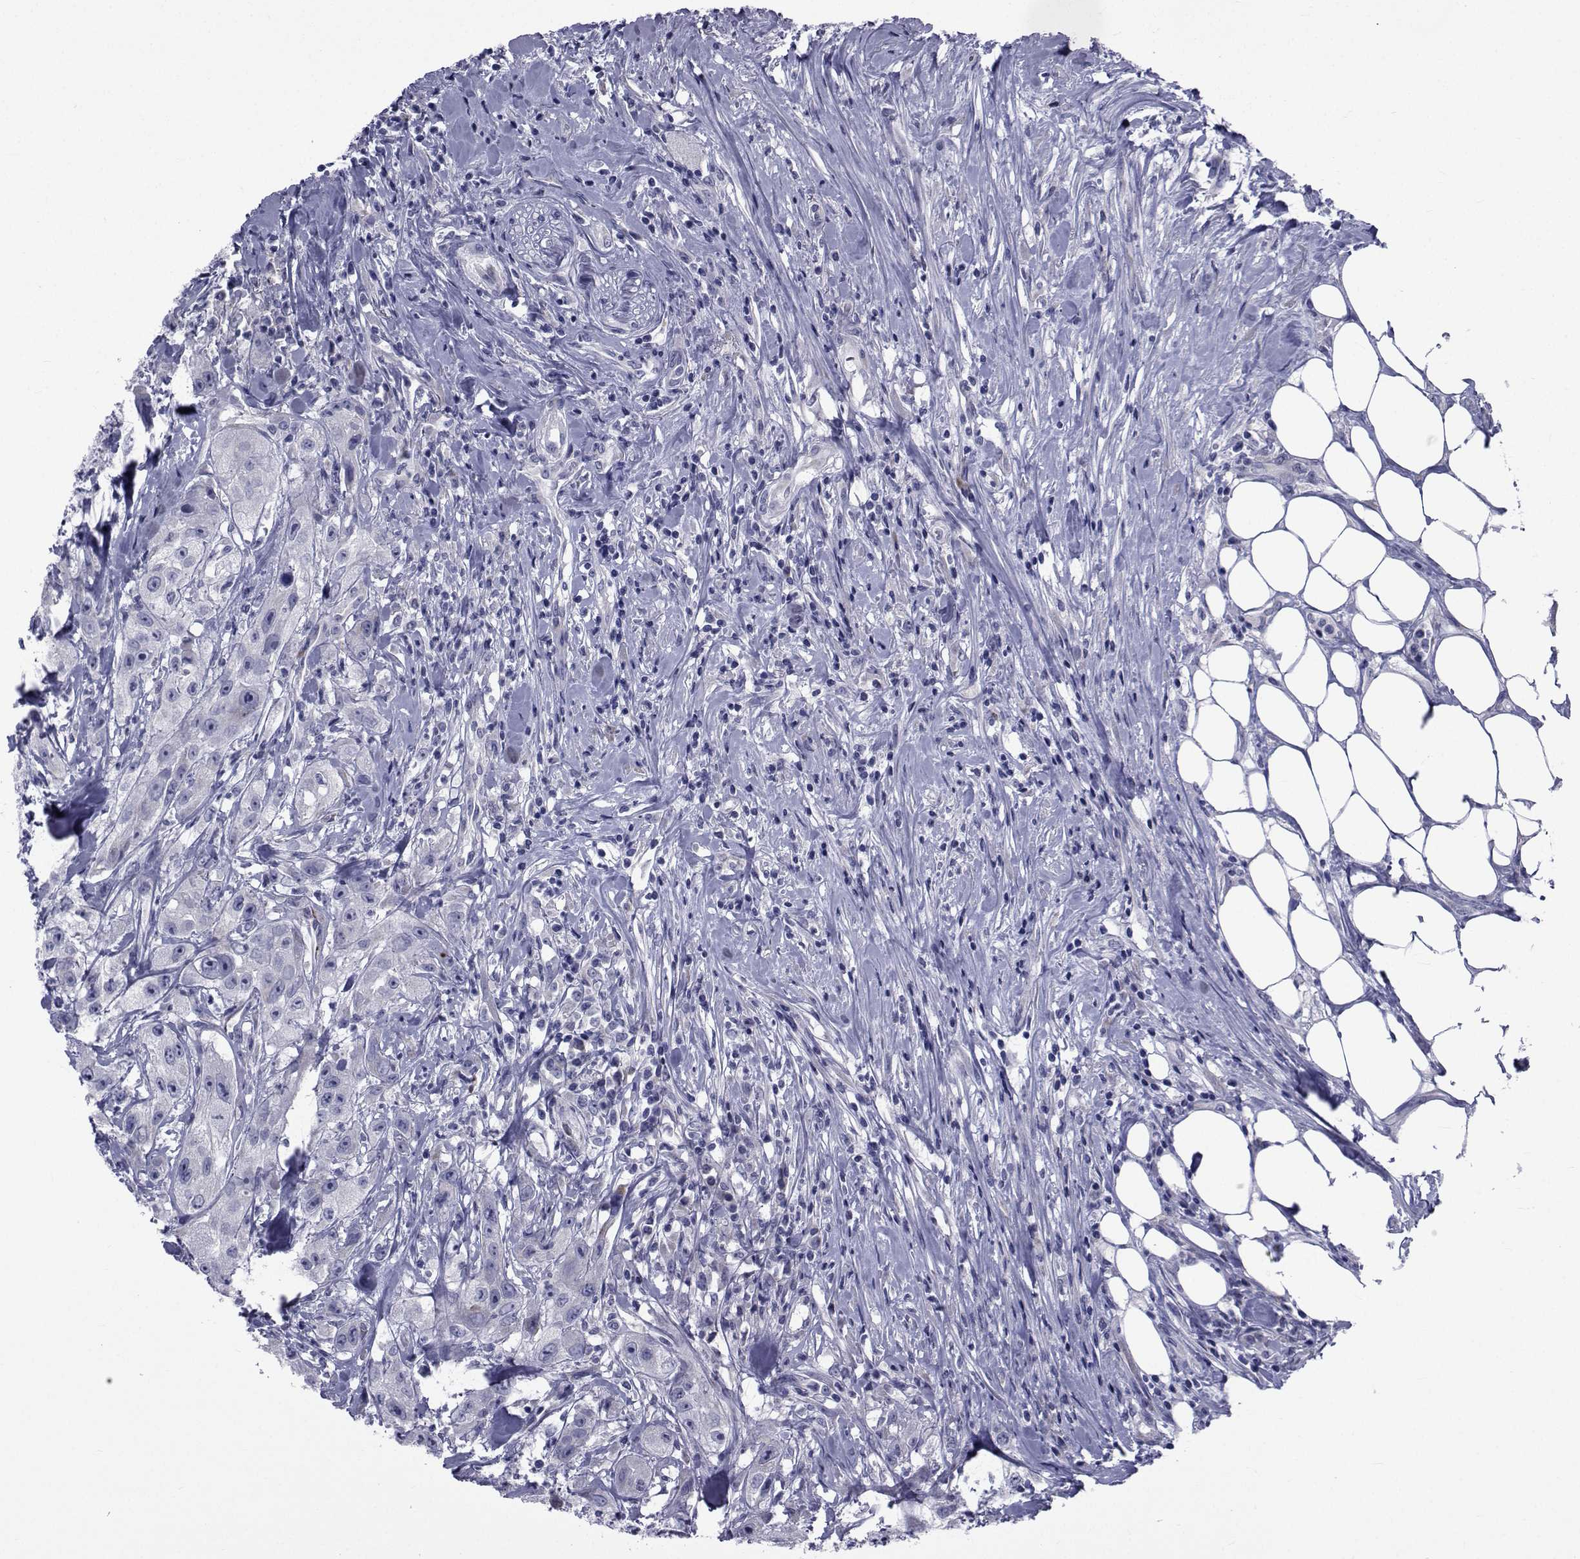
{"staining": {"intensity": "negative", "quantity": "none", "location": "none"}, "tissue": "urothelial cancer", "cell_type": "Tumor cells", "image_type": "cancer", "snomed": [{"axis": "morphology", "description": "Urothelial carcinoma, High grade"}, {"axis": "topography", "description": "Urinary bladder"}], "caption": "Immunohistochemistry micrograph of neoplastic tissue: high-grade urothelial carcinoma stained with DAB (3,3'-diaminobenzidine) shows no significant protein positivity in tumor cells. (IHC, brightfield microscopy, high magnification).", "gene": "ROPN1", "patient": {"sex": "male", "age": 79}}